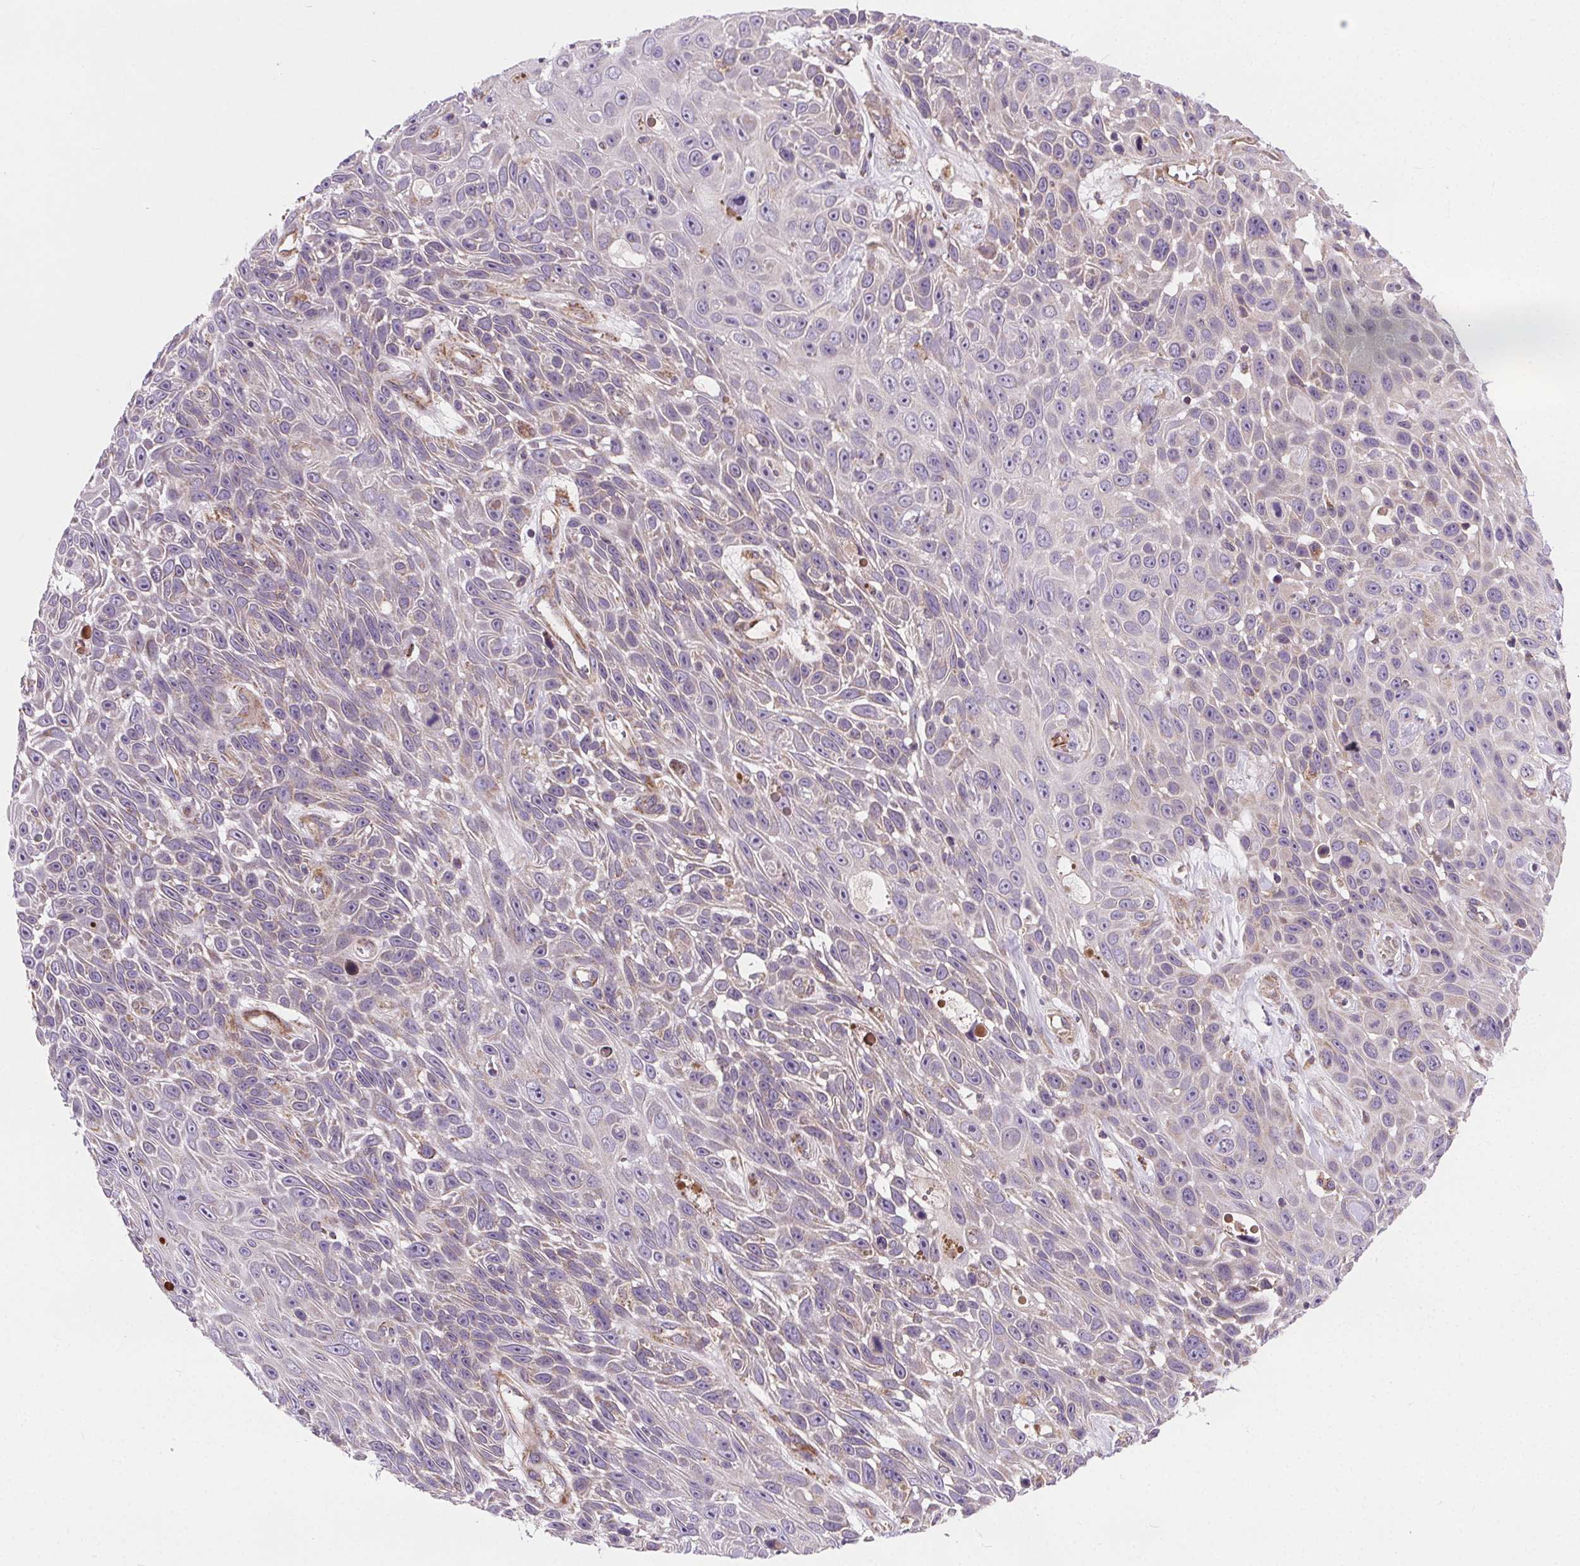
{"staining": {"intensity": "negative", "quantity": "none", "location": "none"}, "tissue": "skin cancer", "cell_type": "Tumor cells", "image_type": "cancer", "snomed": [{"axis": "morphology", "description": "Squamous cell carcinoma, NOS"}, {"axis": "topography", "description": "Skin"}], "caption": "Immunohistochemical staining of skin cancer shows no significant staining in tumor cells.", "gene": "GOLT1B", "patient": {"sex": "male", "age": 82}}